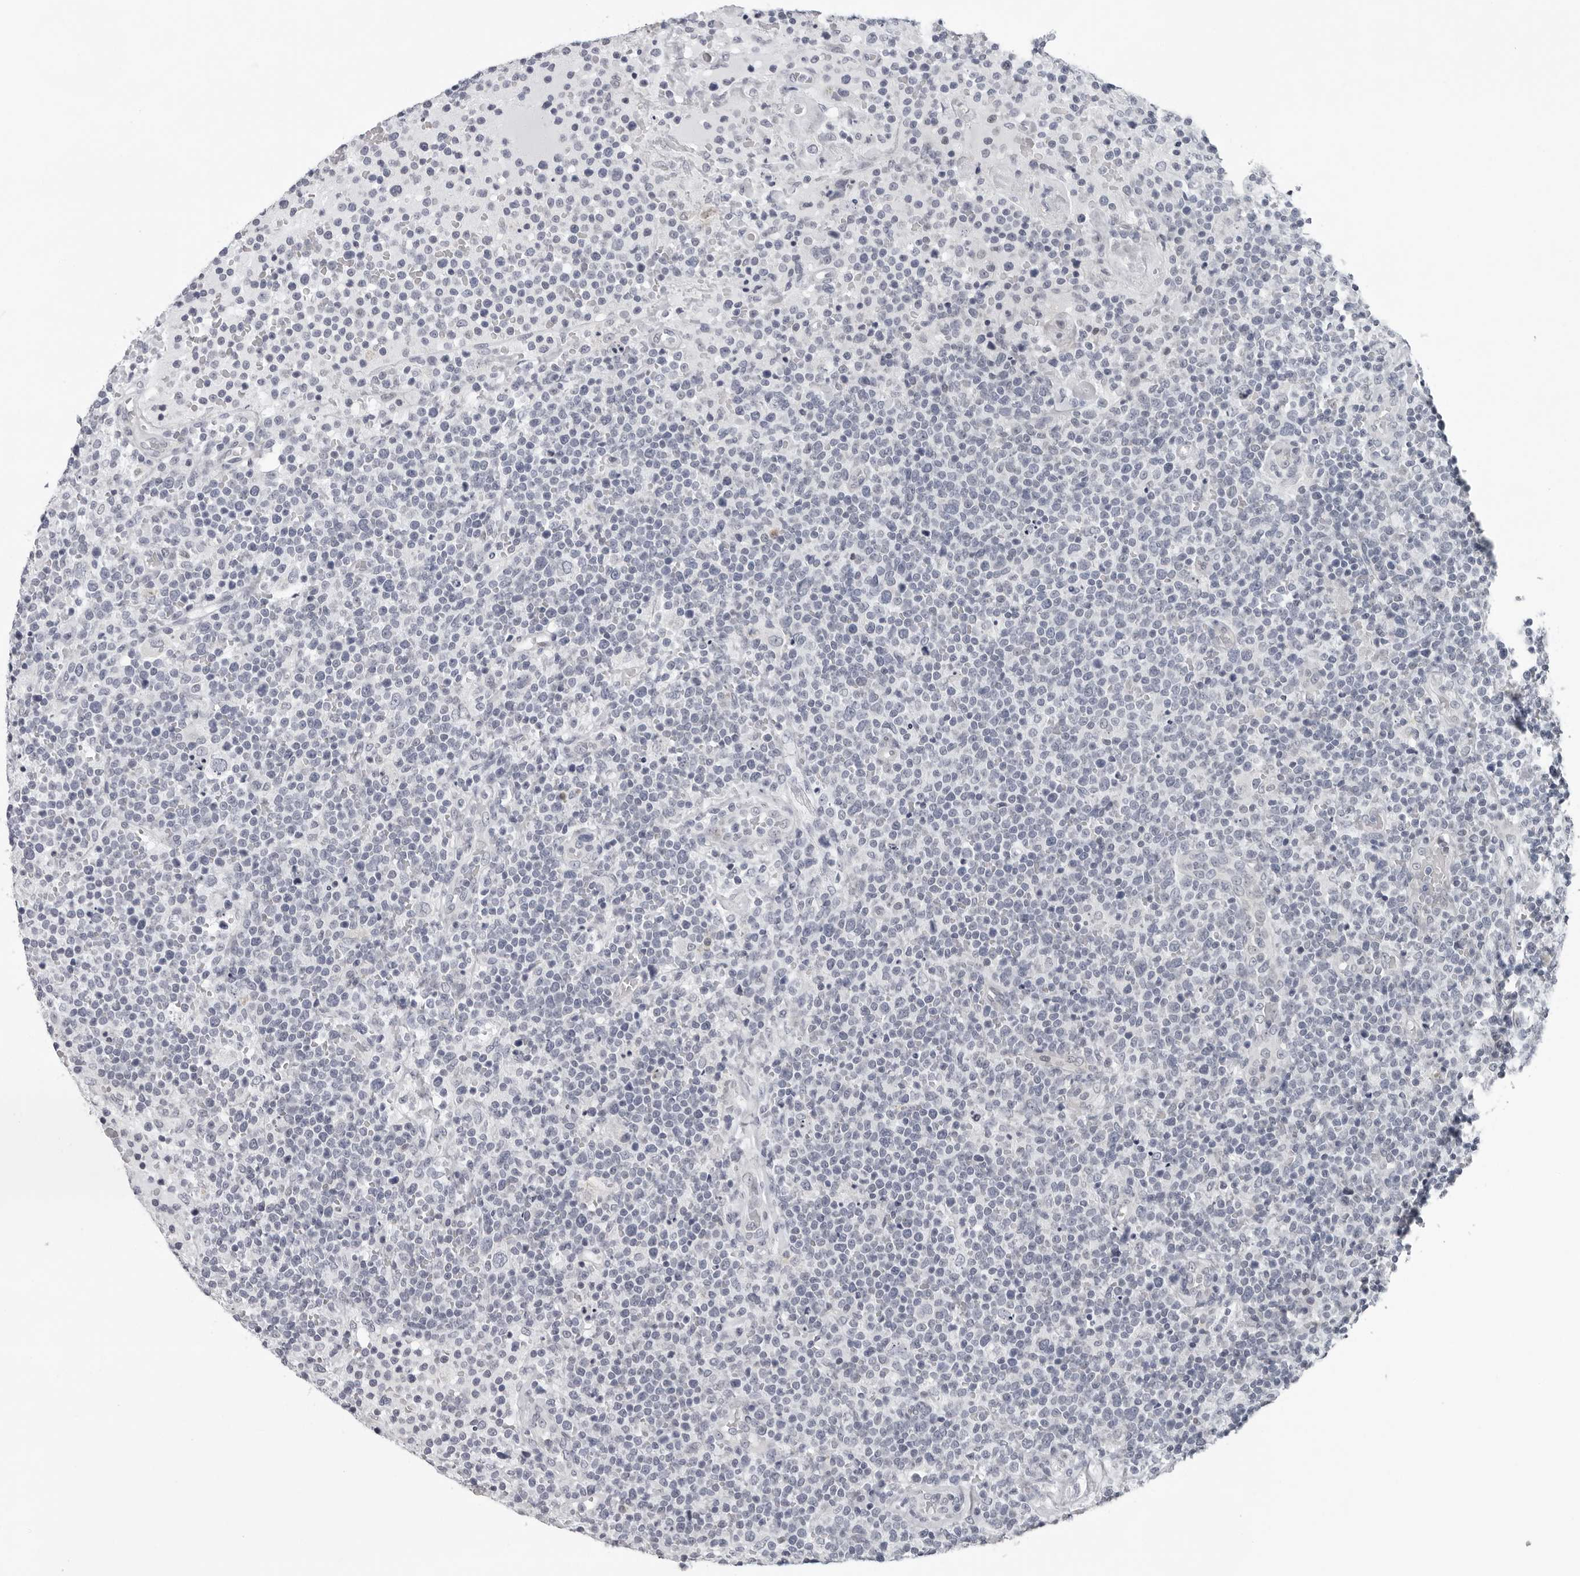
{"staining": {"intensity": "negative", "quantity": "none", "location": "none"}, "tissue": "lymphoma", "cell_type": "Tumor cells", "image_type": "cancer", "snomed": [{"axis": "morphology", "description": "Malignant lymphoma, non-Hodgkin's type, High grade"}, {"axis": "topography", "description": "Lymph node"}], "caption": "There is no significant positivity in tumor cells of malignant lymphoma, non-Hodgkin's type (high-grade).", "gene": "CCDC28B", "patient": {"sex": "male", "age": 61}}